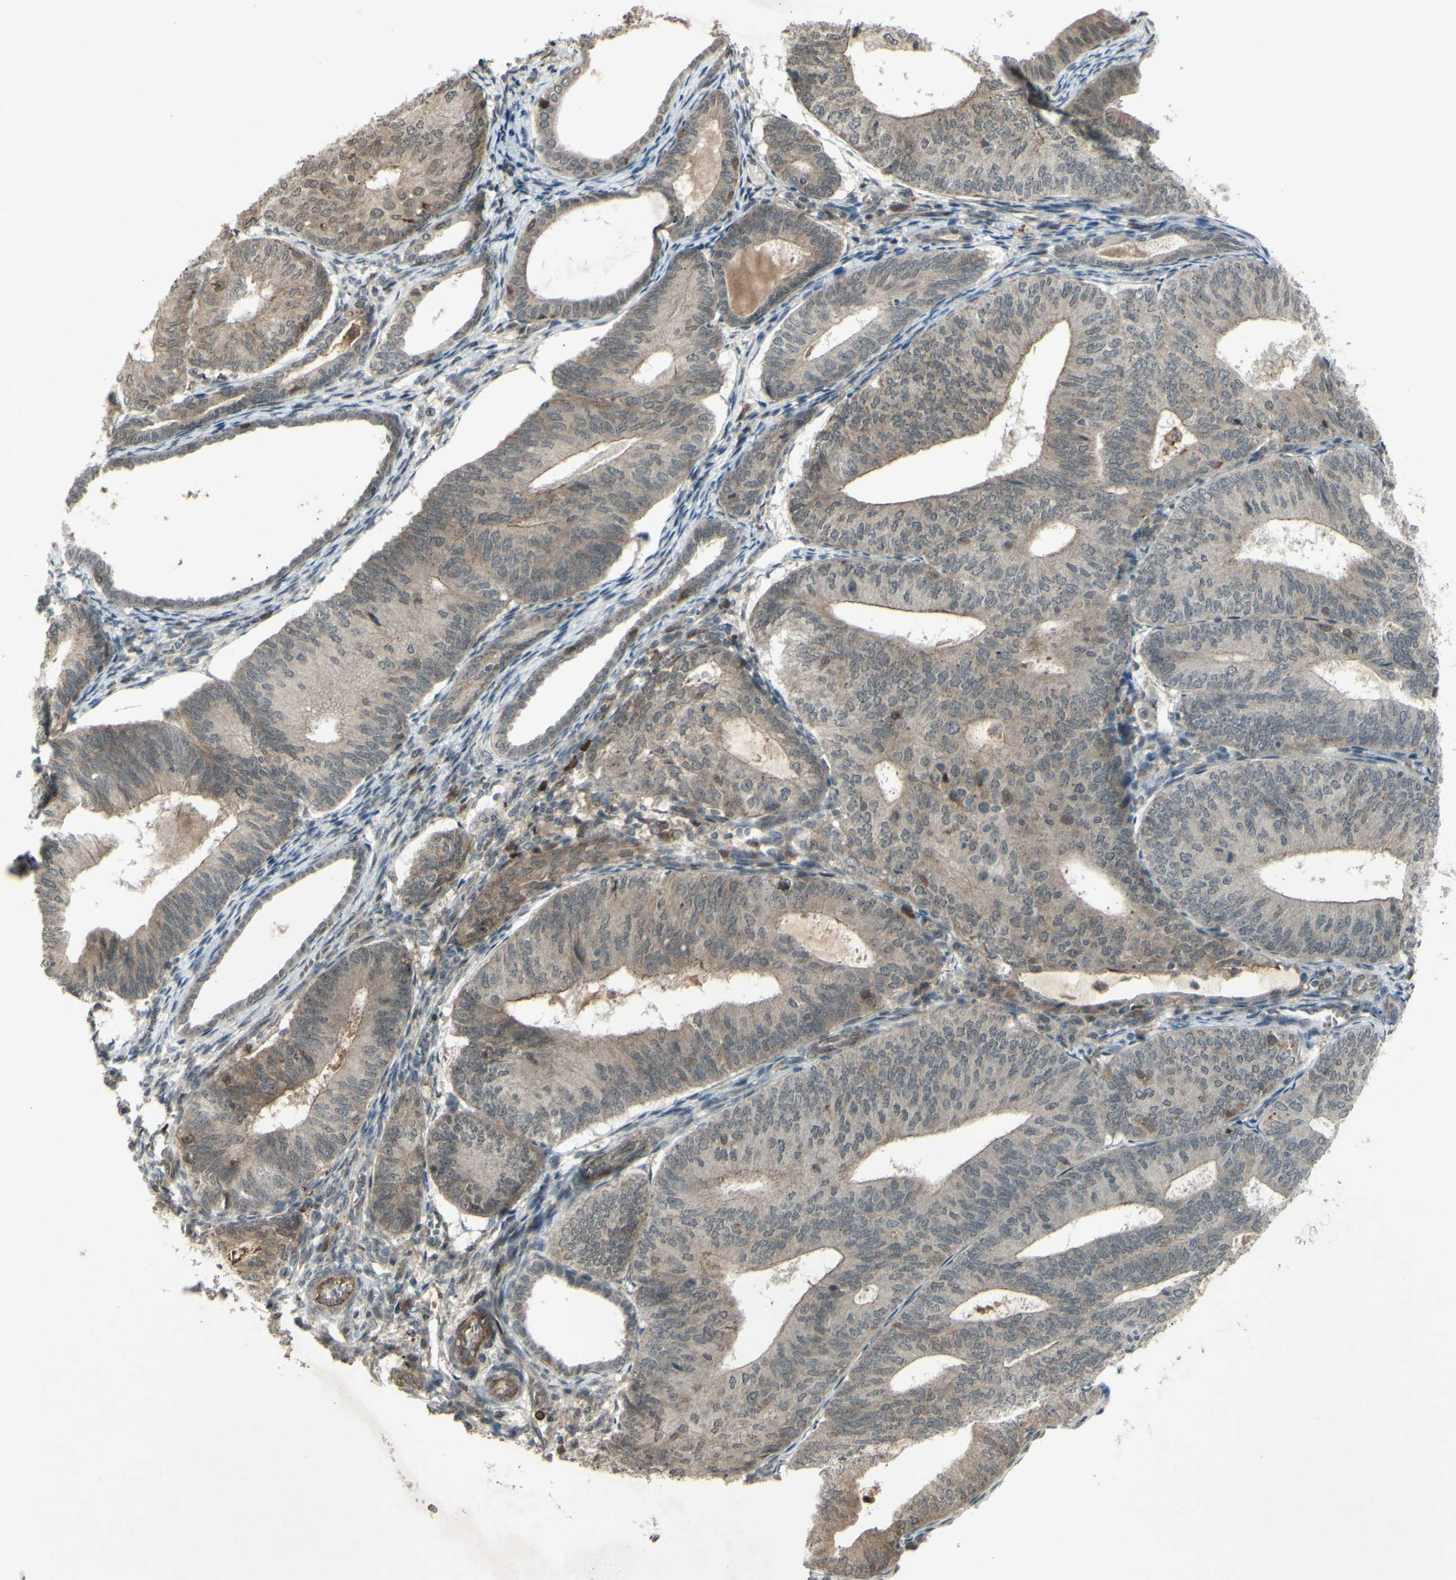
{"staining": {"intensity": "weak", "quantity": ">75%", "location": "cytoplasmic/membranous"}, "tissue": "endometrial cancer", "cell_type": "Tumor cells", "image_type": "cancer", "snomed": [{"axis": "morphology", "description": "Adenocarcinoma, NOS"}, {"axis": "topography", "description": "Endometrium"}], "caption": "The immunohistochemical stain highlights weak cytoplasmic/membranous staining in tumor cells of endometrial cancer tissue. (Brightfield microscopy of DAB IHC at high magnification).", "gene": "BLNK", "patient": {"sex": "female", "age": 81}}